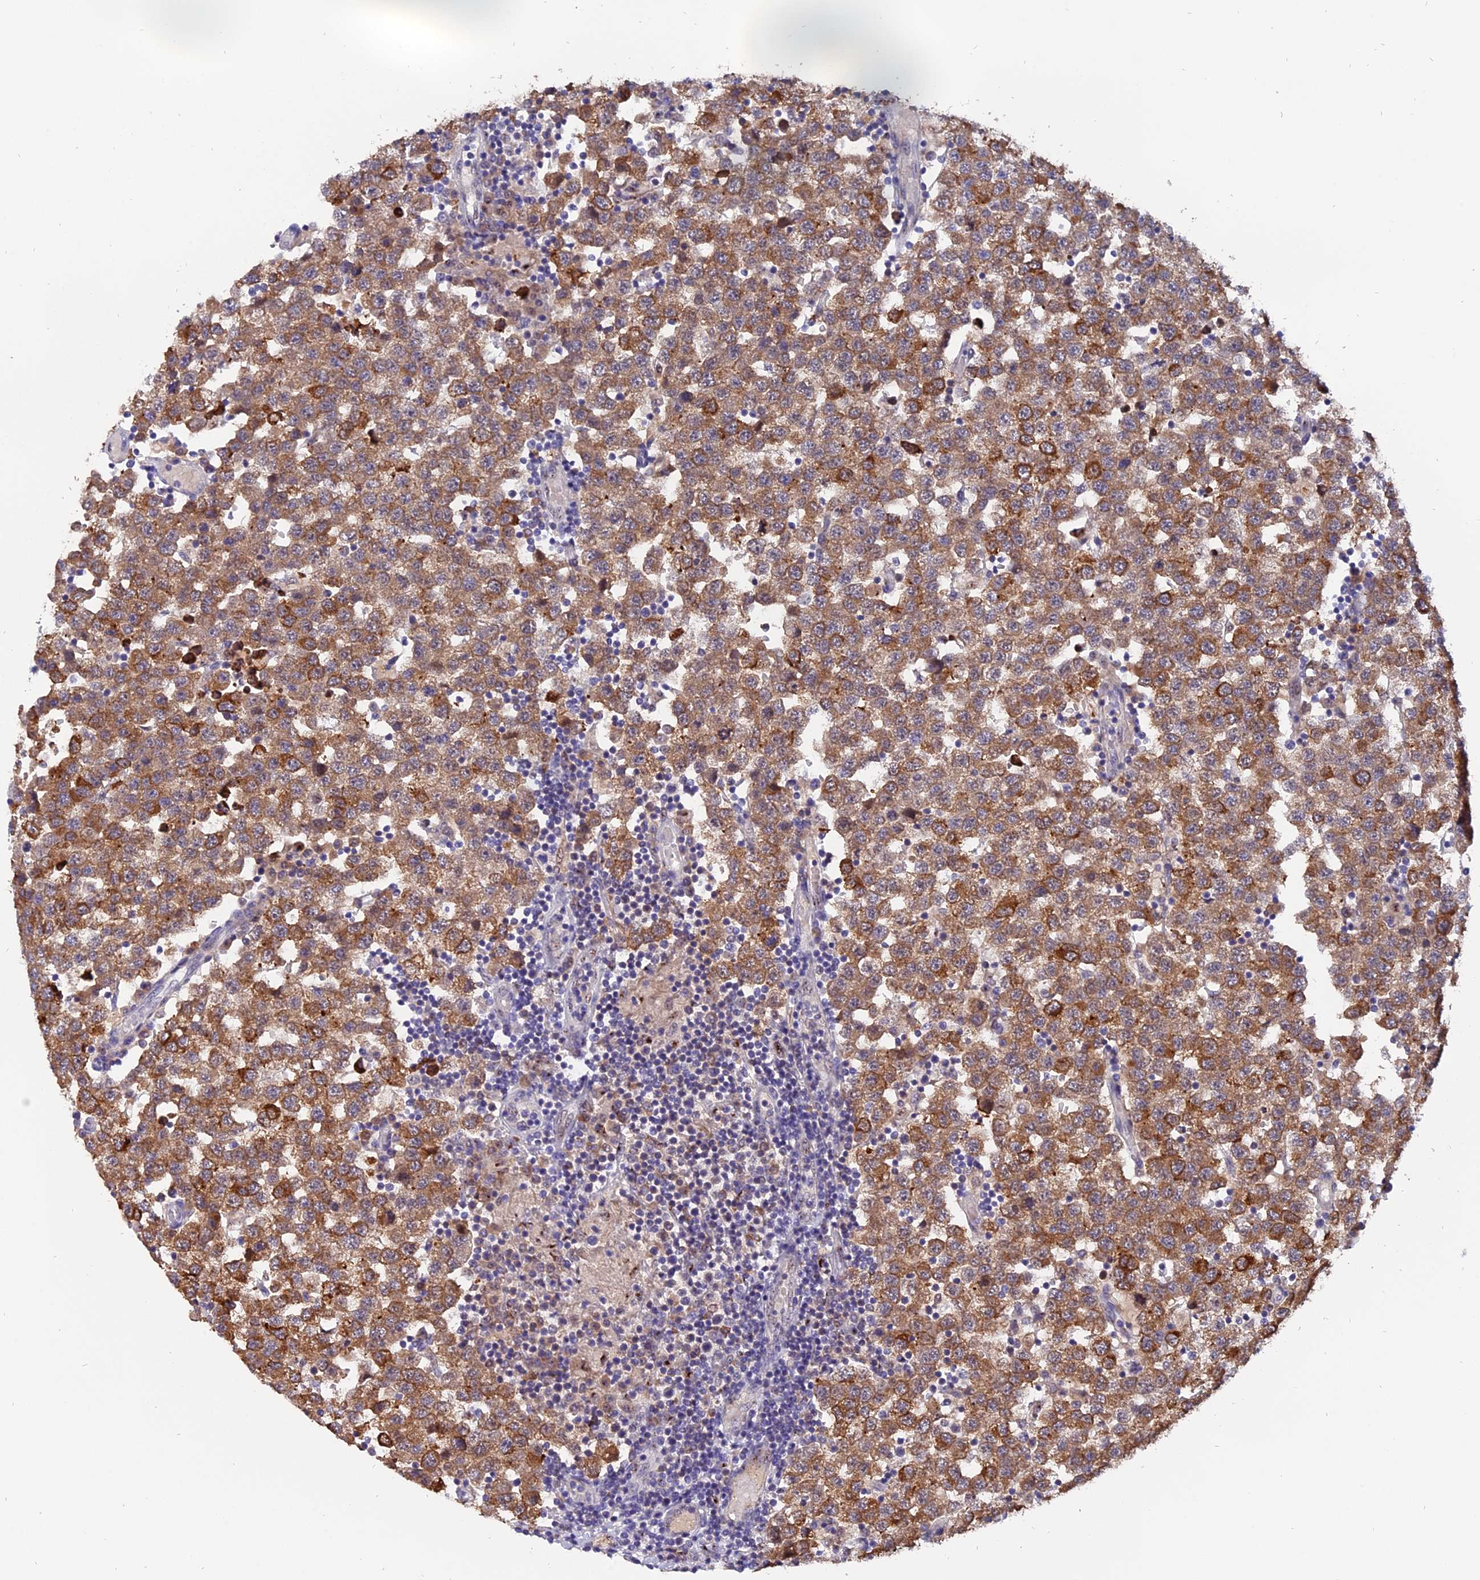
{"staining": {"intensity": "moderate", "quantity": ">75%", "location": "cytoplasmic/membranous"}, "tissue": "testis cancer", "cell_type": "Tumor cells", "image_type": "cancer", "snomed": [{"axis": "morphology", "description": "Seminoma, NOS"}, {"axis": "topography", "description": "Testis"}], "caption": "Protein staining shows moderate cytoplasmic/membranous expression in about >75% of tumor cells in testis cancer (seminoma). Nuclei are stained in blue.", "gene": "FAM118B", "patient": {"sex": "male", "age": 34}}